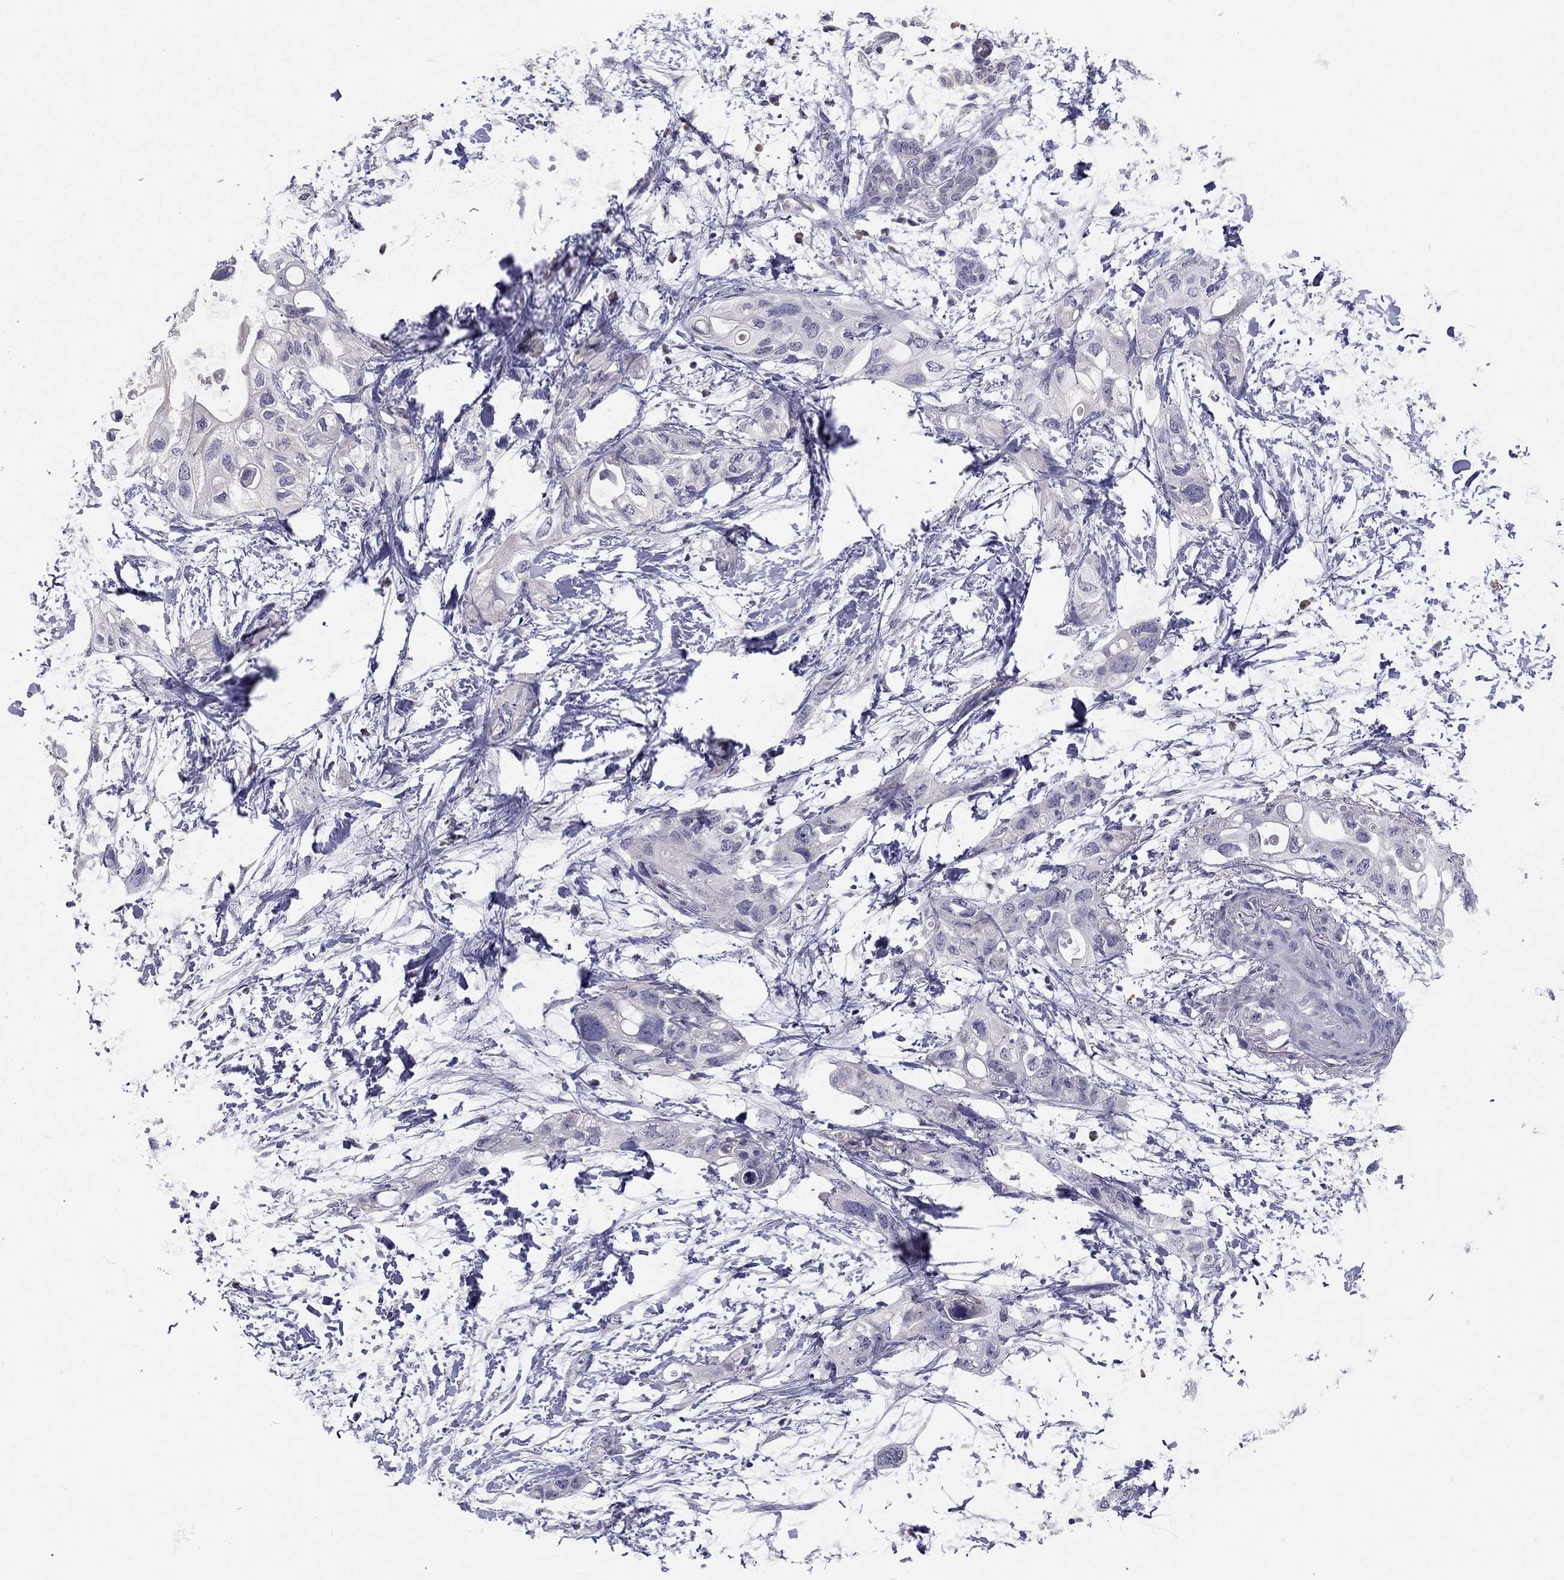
{"staining": {"intensity": "negative", "quantity": "none", "location": "none"}, "tissue": "pancreatic cancer", "cell_type": "Tumor cells", "image_type": "cancer", "snomed": [{"axis": "morphology", "description": "Adenocarcinoma, NOS"}, {"axis": "topography", "description": "Pancreas"}], "caption": "Tumor cells are negative for brown protein staining in pancreatic adenocarcinoma.", "gene": "SCARB1", "patient": {"sex": "female", "age": 72}}